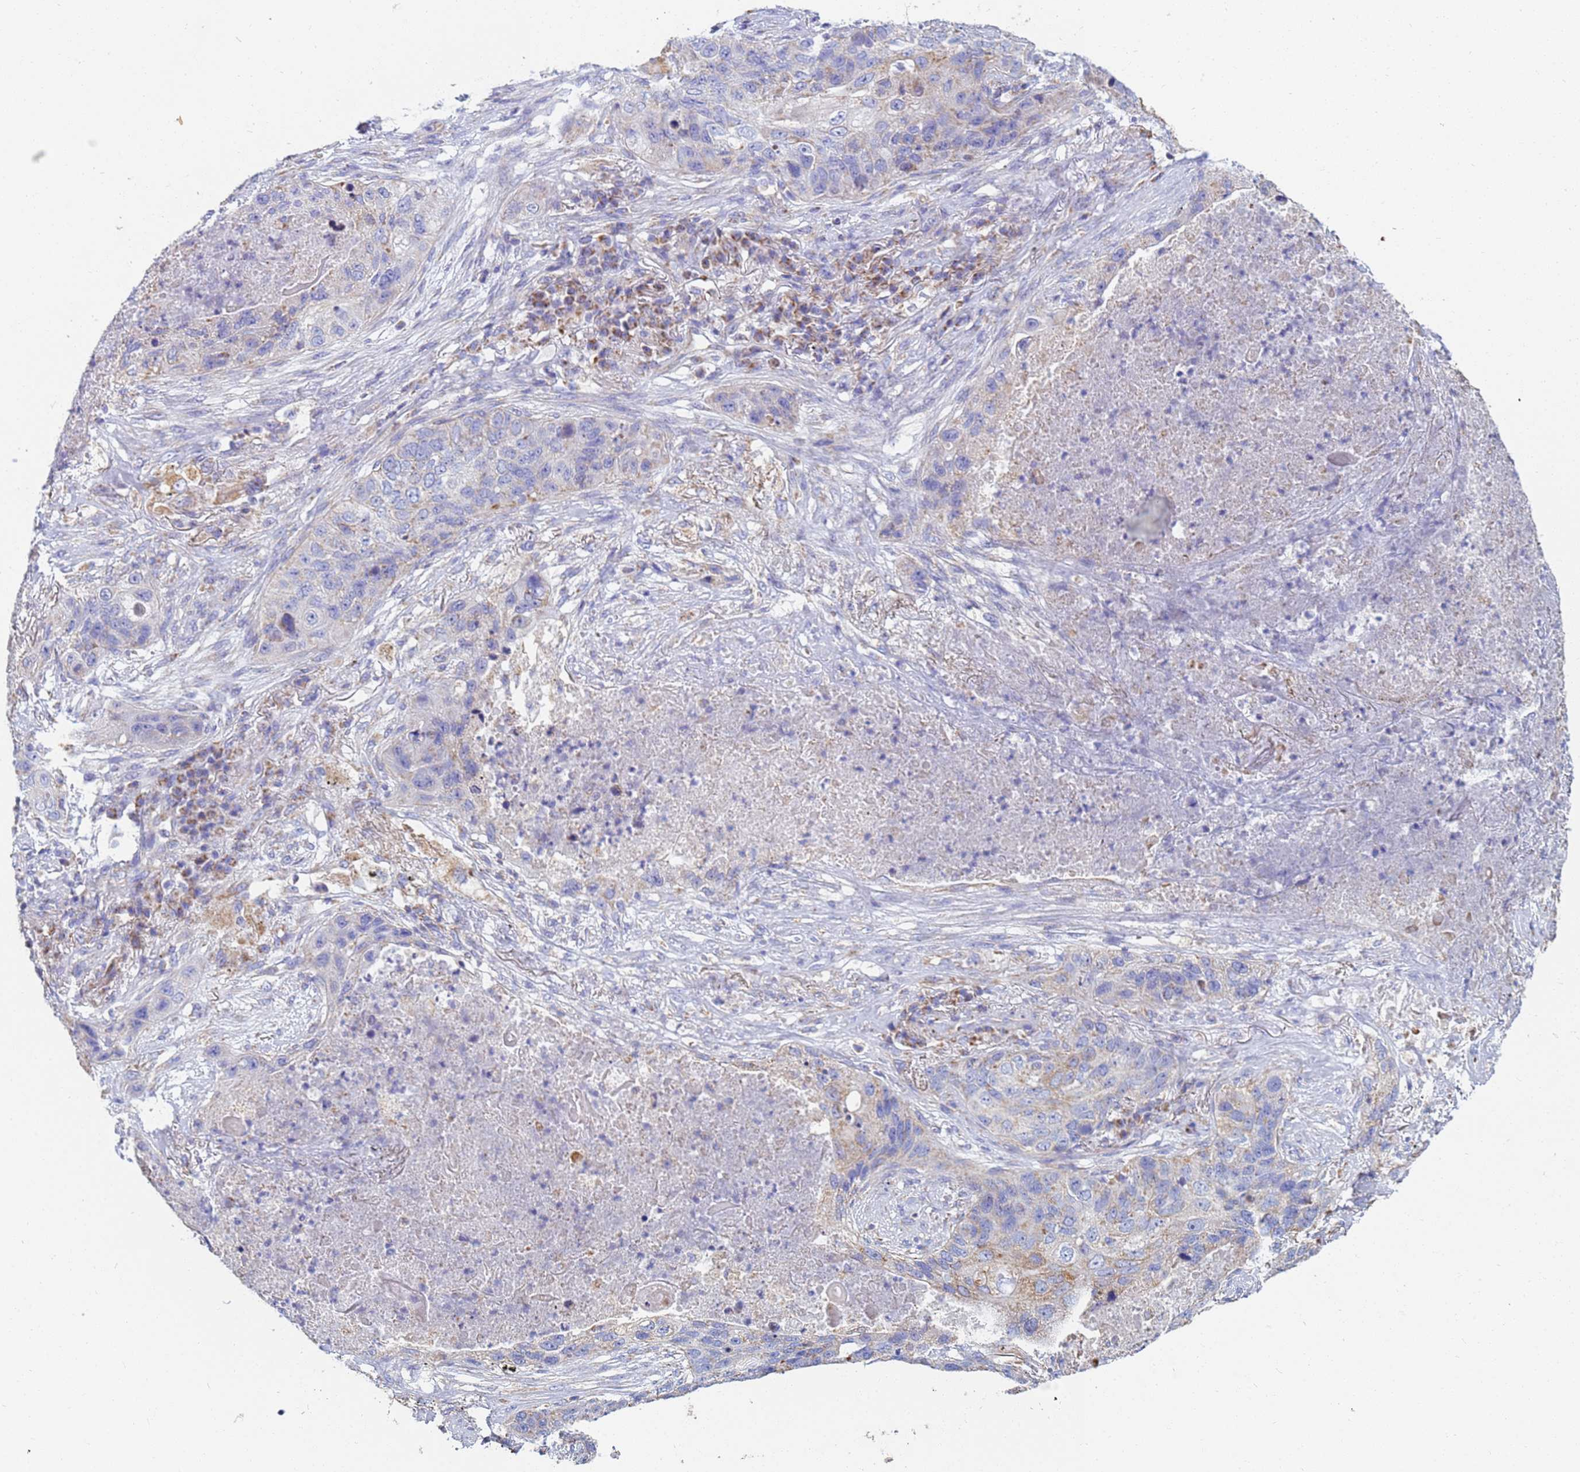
{"staining": {"intensity": "weak", "quantity": "<25%", "location": "cytoplasmic/membranous"}, "tissue": "lung cancer", "cell_type": "Tumor cells", "image_type": "cancer", "snomed": [{"axis": "morphology", "description": "Squamous cell carcinoma, NOS"}, {"axis": "topography", "description": "Lung"}], "caption": "The photomicrograph displays no staining of tumor cells in squamous cell carcinoma (lung).", "gene": "UQCRH", "patient": {"sex": "female", "age": 63}}